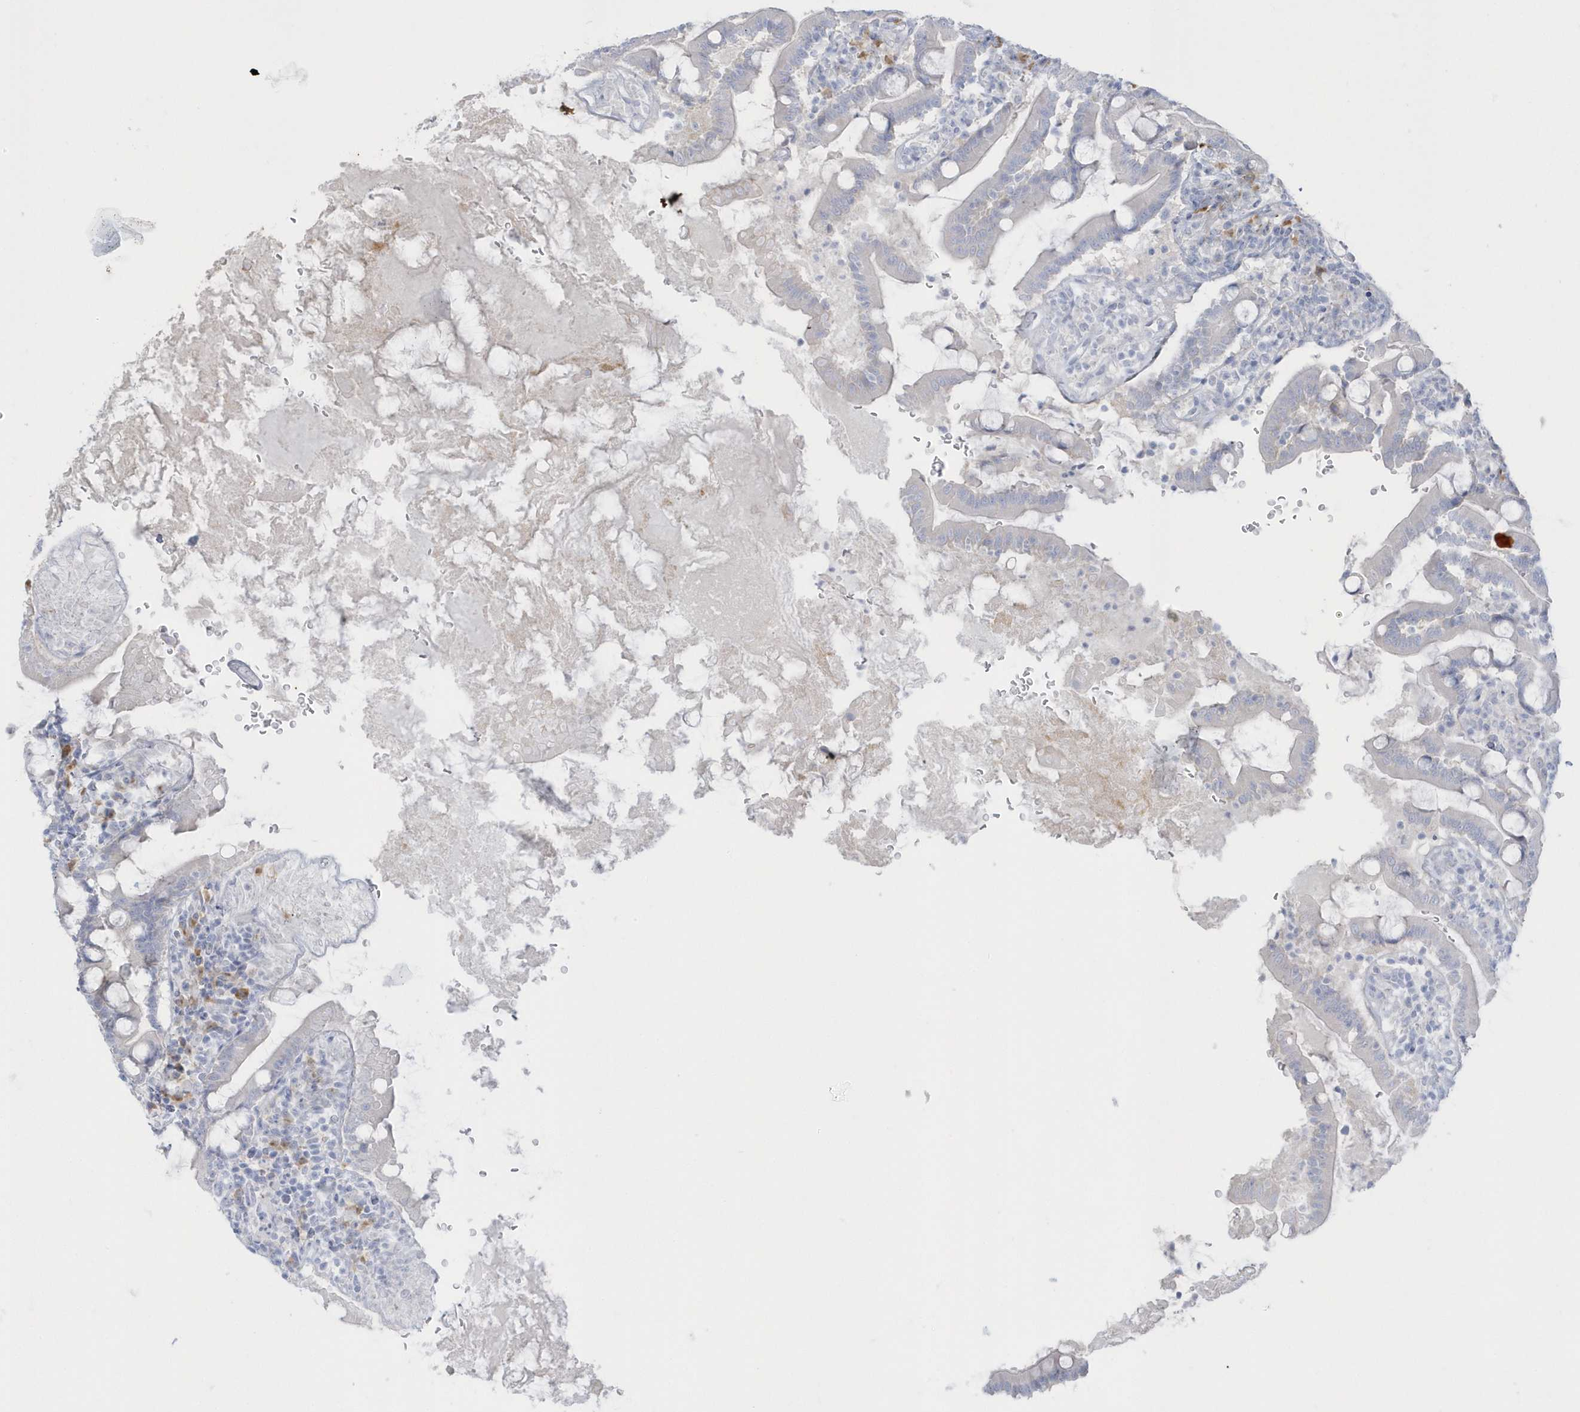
{"staining": {"intensity": "negative", "quantity": "none", "location": "none"}, "tissue": "duodenum", "cell_type": "Glandular cells", "image_type": "normal", "snomed": [{"axis": "morphology", "description": "Normal tissue, NOS"}, {"axis": "topography", "description": "Duodenum"}], "caption": "Immunohistochemistry (IHC) histopathology image of unremarkable human duodenum stained for a protein (brown), which shows no positivity in glandular cells. (DAB immunohistochemistry (IHC) with hematoxylin counter stain).", "gene": "SEMA3D", "patient": {"sex": "male", "age": 35}}